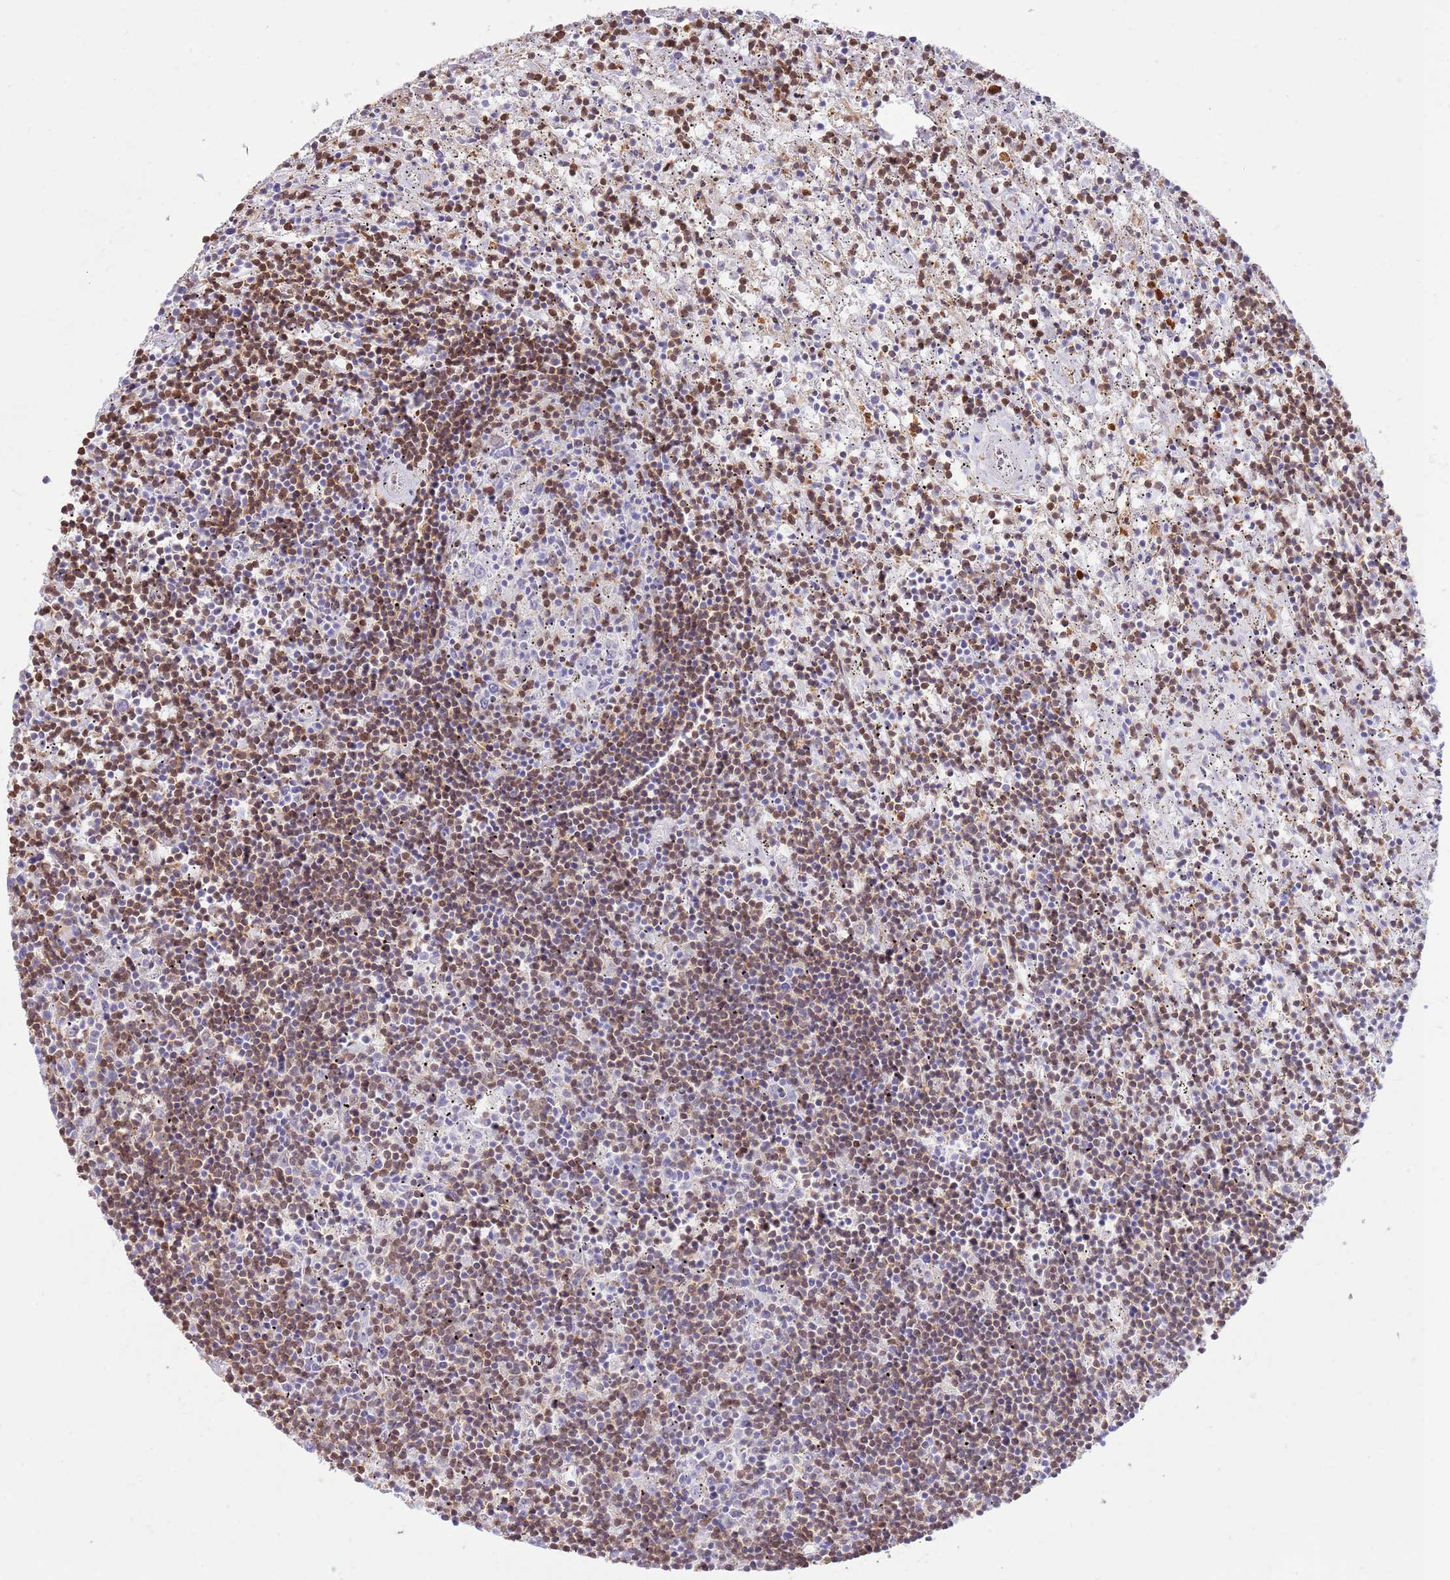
{"staining": {"intensity": "strong", "quantity": "25%-75%", "location": "cytoplasmic/membranous,nuclear"}, "tissue": "lymphoma", "cell_type": "Tumor cells", "image_type": "cancer", "snomed": [{"axis": "morphology", "description": "Malignant lymphoma, non-Hodgkin's type, Low grade"}, {"axis": "topography", "description": "Spleen"}], "caption": "This photomicrograph displays malignant lymphoma, non-Hodgkin's type (low-grade) stained with immunohistochemistry to label a protein in brown. The cytoplasmic/membranous and nuclear of tumor cells show strong positivity for the protein. Nuclei are counter-stained blue.", "gene": "NSFL1C", "patient": {"sex": "male", "age": 76}}